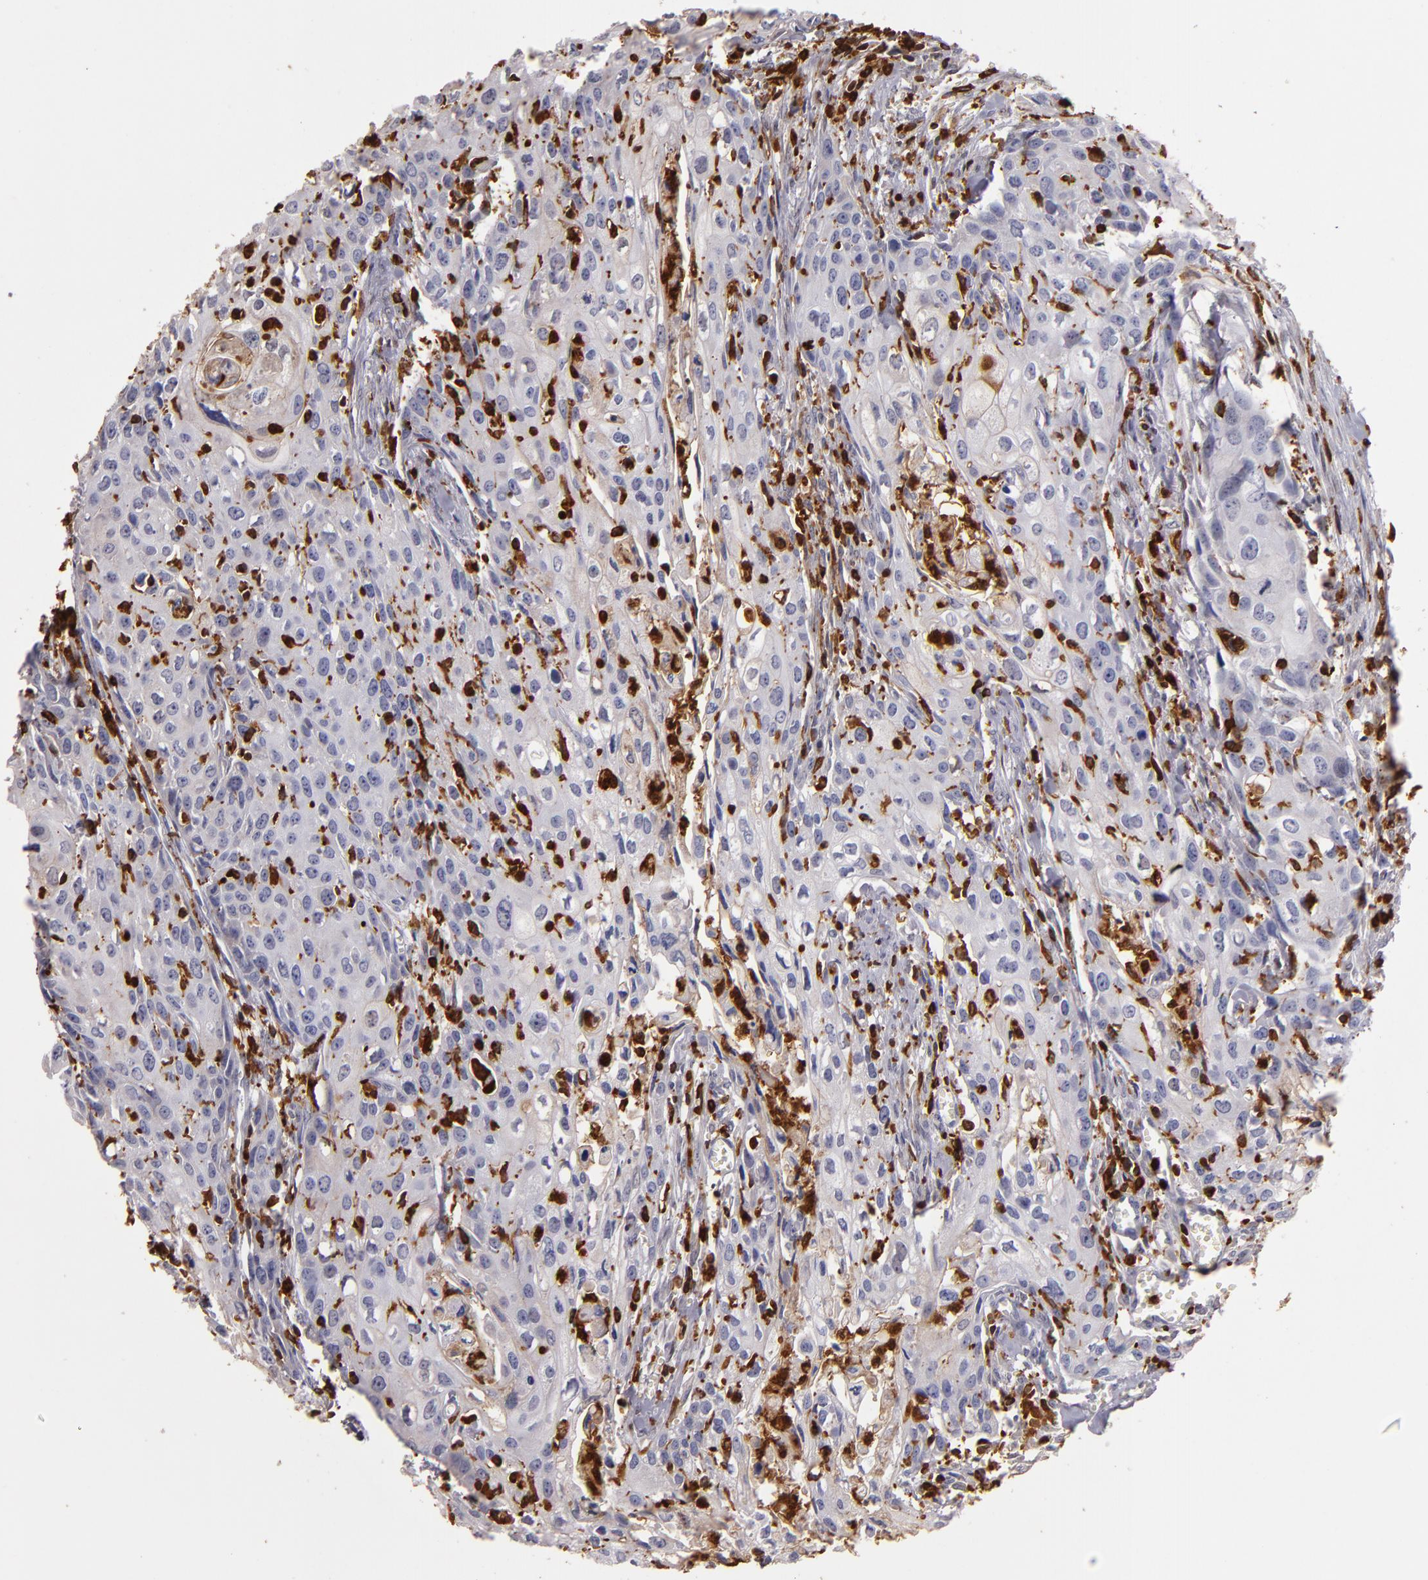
{"staining": {"intensity": "weak", "quantity": "<25%", "location": "cytoplasmic/membranous"}, "tissue": "urothelial cancer", "cell_type": "Tumor cells", "image_type": "cancer", "snomed": [{"axis": "morphology", "description": "Urothelial carcinoma, High grade"}, {"axis": "topography", "description": "Urinary bladder"}], "caption": "A histopathology image of human urothelial carcinoma (high-grade) is negative for staining in tumor cells. (DAB (3,3'-diaminobenzidine) immunohistochemistry, high magnification).", "gene": "WAS", "patient": {"sex": "male", "age": 54}}